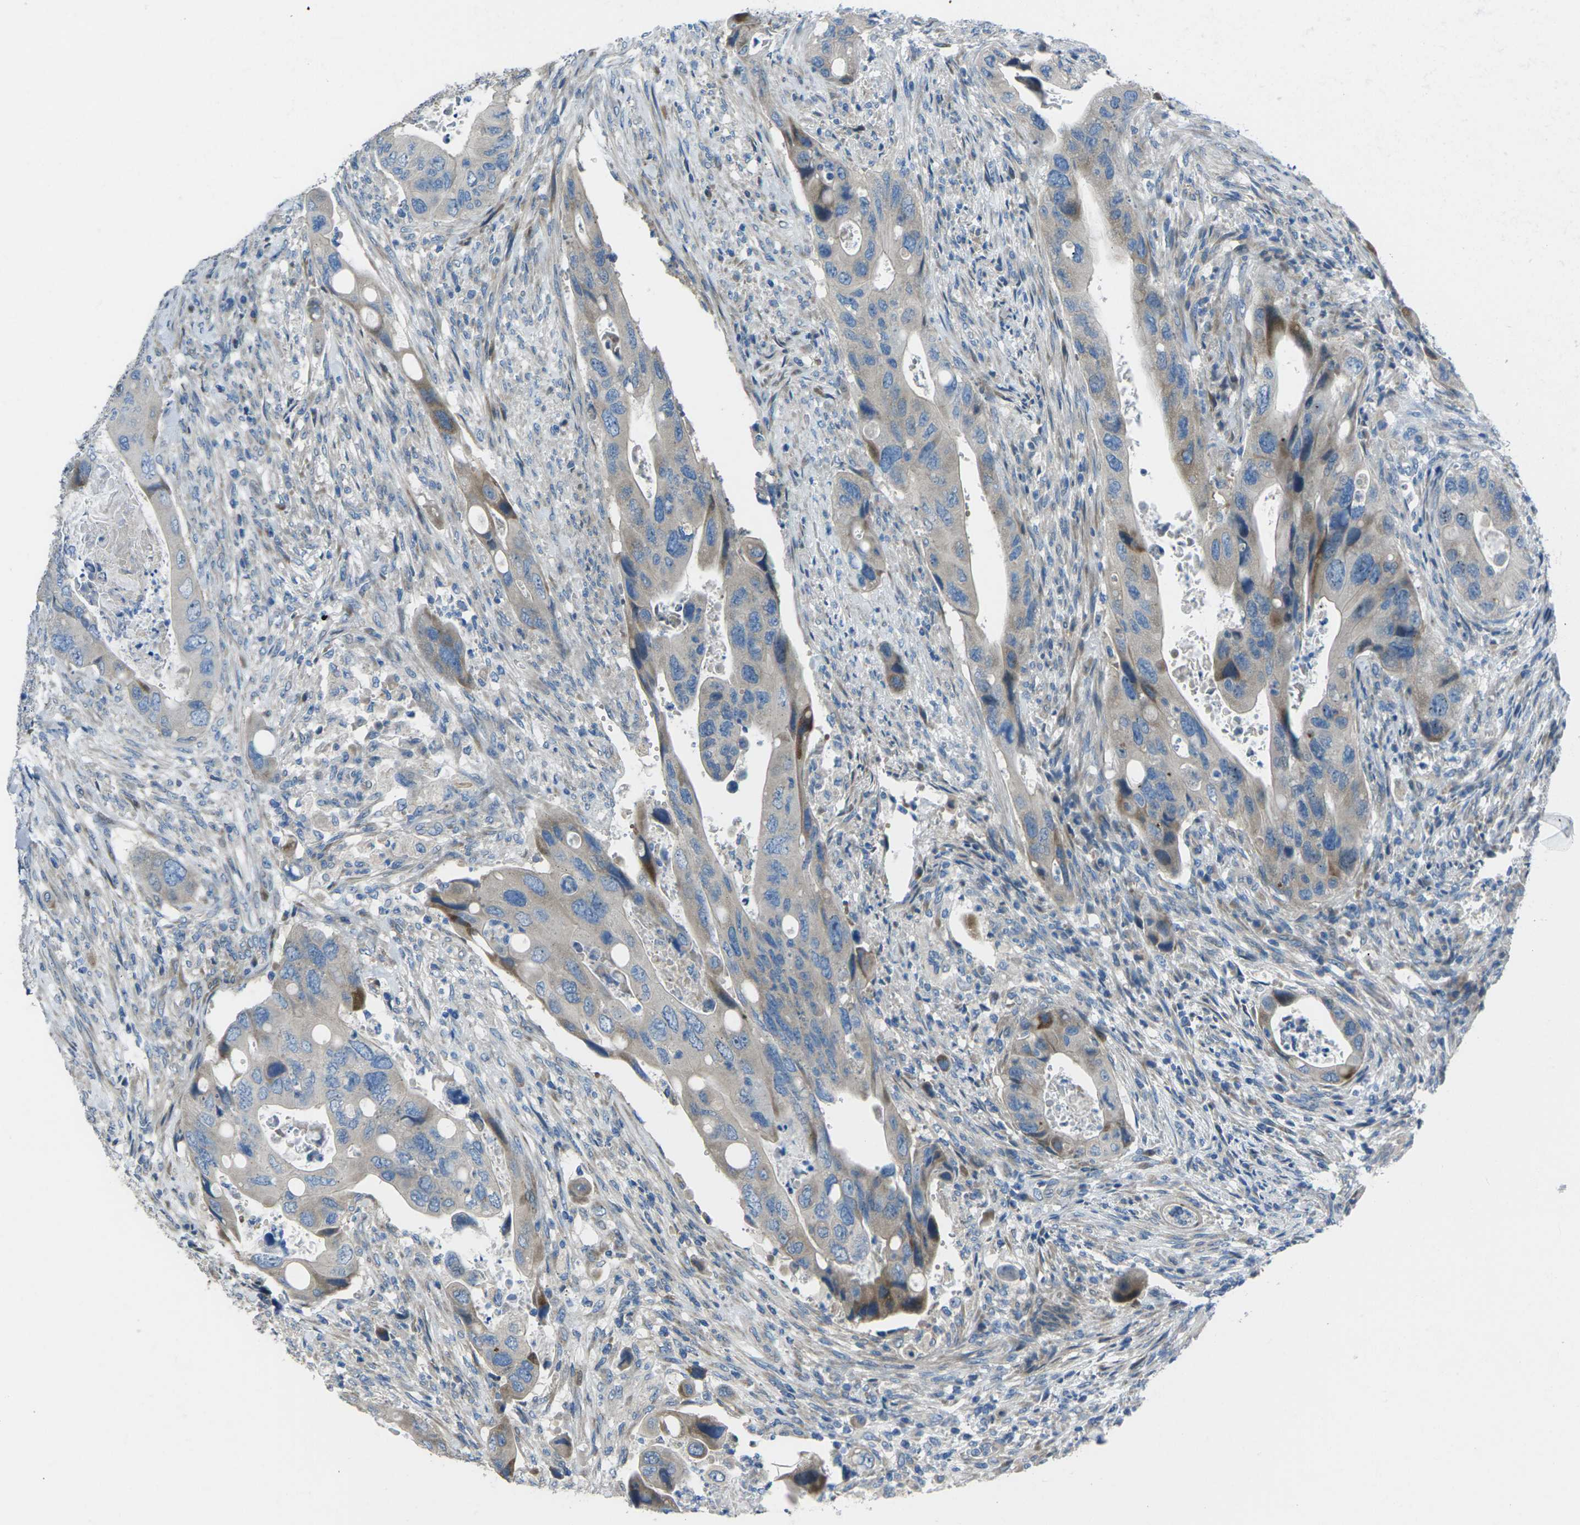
{"staining": {"intensity": "moderate", "quantity": "25%-75%", "location": "cytoplasmic/membranous"}, "tissue": "colorectal cancer", "cell_type": "Tumor cells", "image_type": "cancer", "snomed": [{"axis": "morphology", "description": "Adenocarcinoma, NOS"}, {"axis": "topography", "description": "Rectum"}], "caption": "Adenocarcinoma (colorectal) was stained to show a protein in brown. There is medium levels of moderate cytoplasmic/membranous staining in about 25%-75% of tumor cells.", "gene": "EDNRA", "patient": {"sex": "female", "age": 57}}